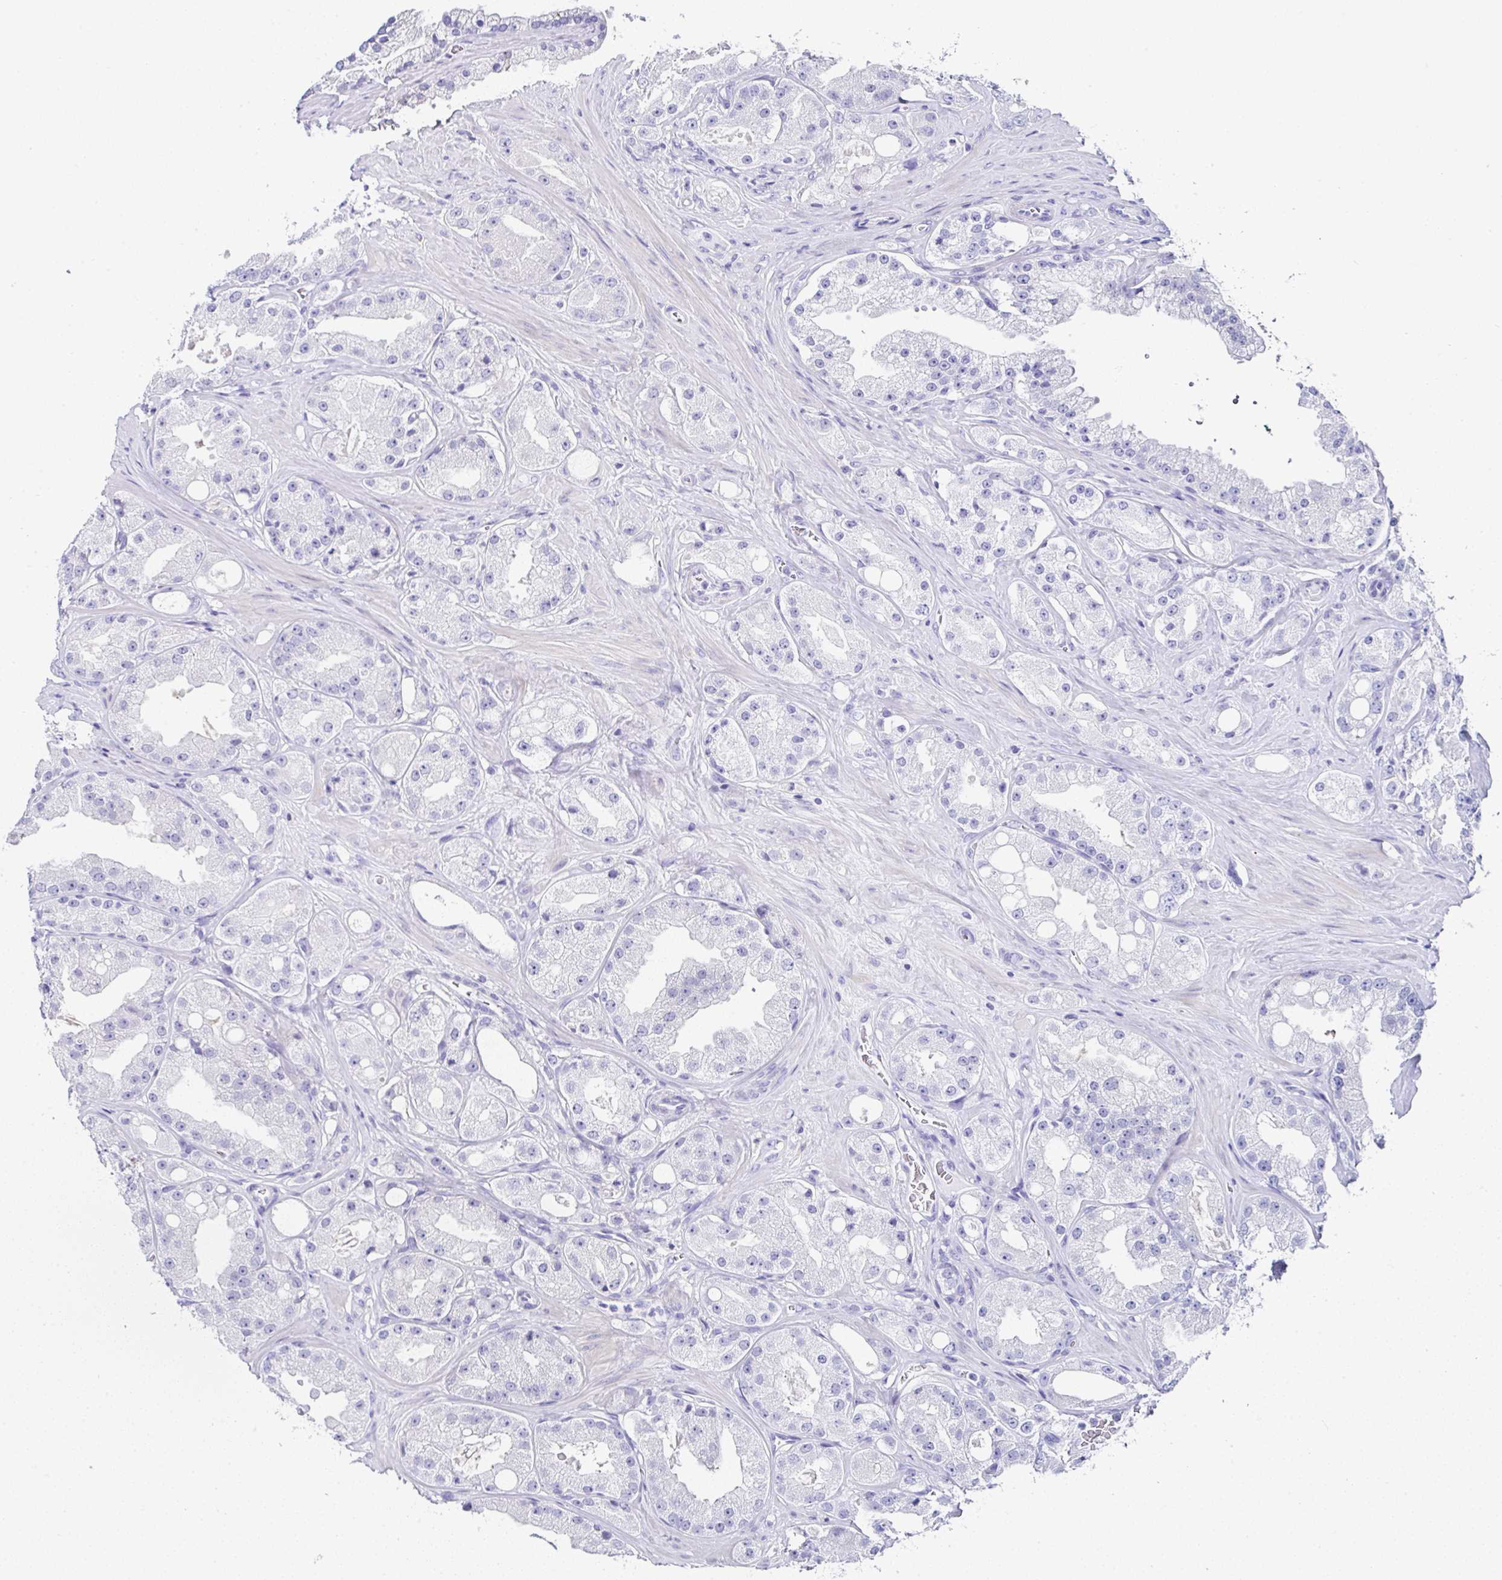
{"staining": {"intensity": "negative", "quantity": "none", "location": "none"}, "tissue": "prostate cancer", "cell_type": "Tumor cells", "image_type": "cancer", "snomed": [{"axis": "morphology", "description": "Adenocarcinoma, High grade"}, {"axis": "topography", "description": "Prostate"}], "caption": "IHC of human prostate cancer shows no positivity in tumor cells.", "gene": "UGT3A1", "patient": {"sex": "male", "age": 66}}